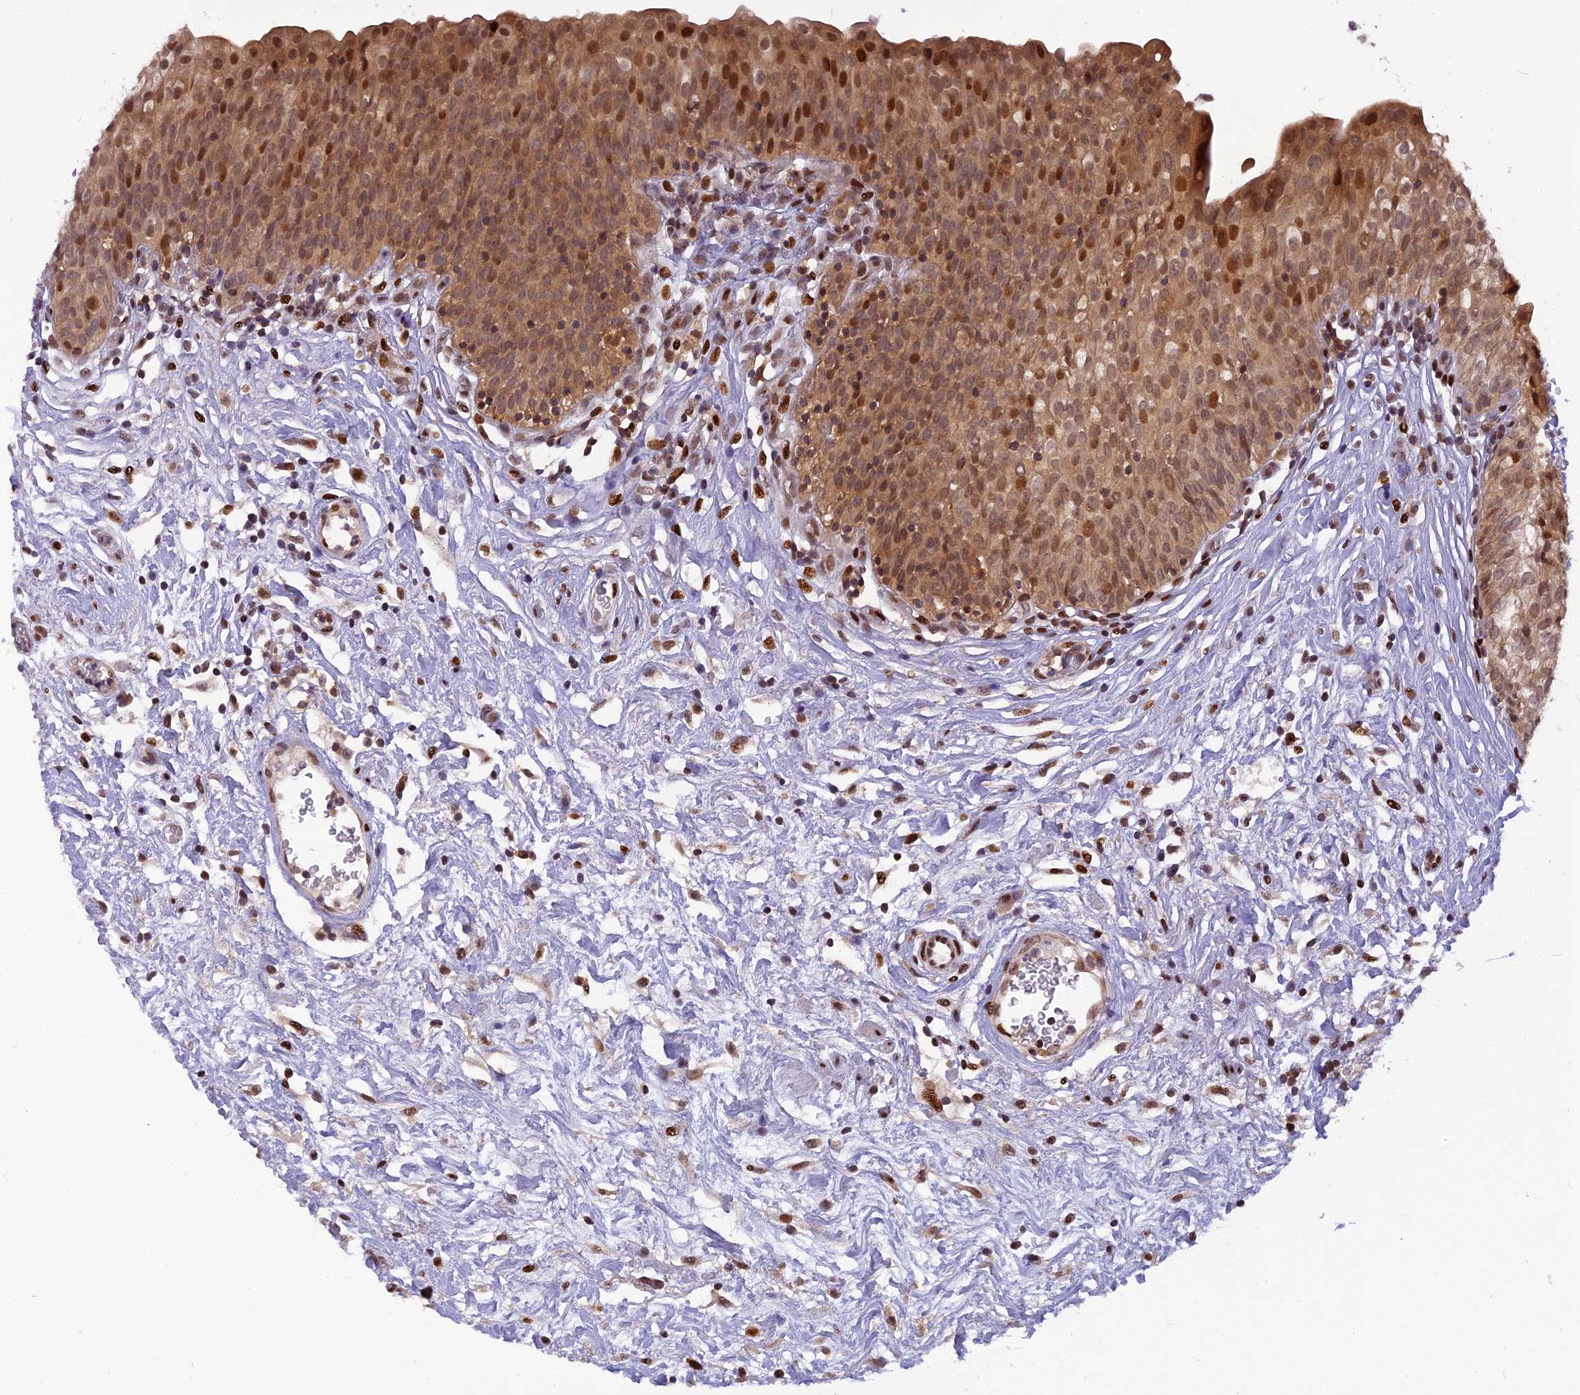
{"staining": {"intensity": "strong", "quantity": ">75%", "location": "cytoplasmic/membranous,nuclear"}, "tissue": "urinary bladder", "cell_type": "Urothelial cells", "image_type": "normal", "snomed": [{"axis": "morphology", "description": "Normal tissue, NOS"}, {"axis": "topography", "description": "Urinary bladder"}], "caption": "IHC staining of benign urinary bladder, which reveals high levels of strong cytoplasmic/membranous,nuclear staining in about >75% of urothelial cells indicating strong cytoplasmic/membranous,nuclear protein staining. The staining was performed using DAB (brown) for protein detection and nuclei were counterstained in hematoxylin (blue).", "gene": "RABGGTA", "patient": {"sex": "male", "age": 55}}